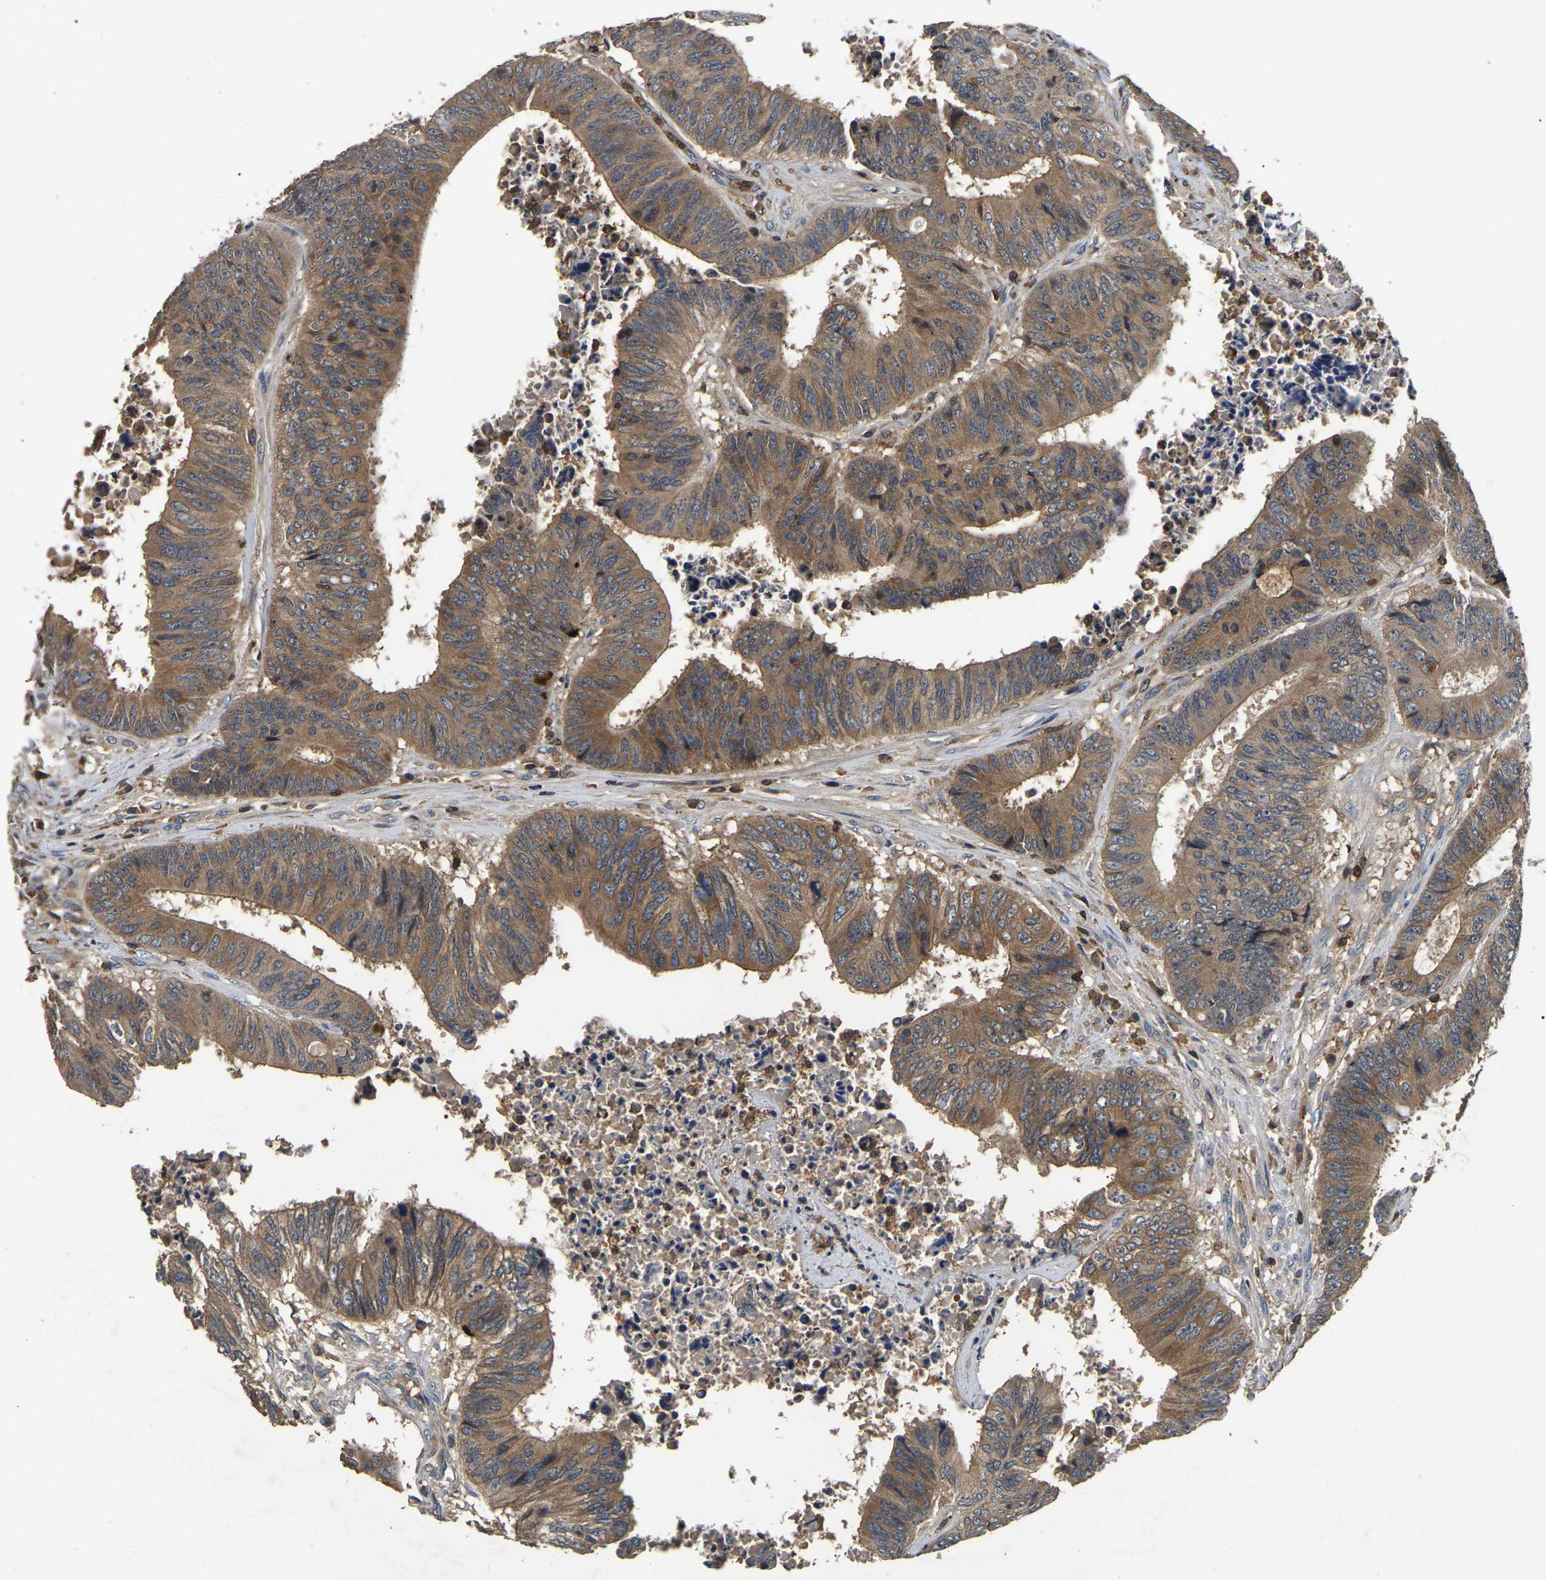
{"staining": {"intensity": "moderate", "quantity": ">75%", "location": "cytoplasmic/membranous"}, "tissue": "colorectal cancer", "cell_type": "Tumor cells", "image_type": "cancer", "snomed": [{"axis": "morphology", "description": "Adenocarcinoma, NOS"}, {"axis": "topography", "description": "Rectum"}], "caption": "An immunohistochemistry photomicrograph of tumor tissue is shown. Protein staining in brown labels moderate cytoplasmic/membranous positivity in colorectal adenocarcinoma within tumor cells.", "gene": "SMPD2", "patient": {"sex": "male", "age": 72}}